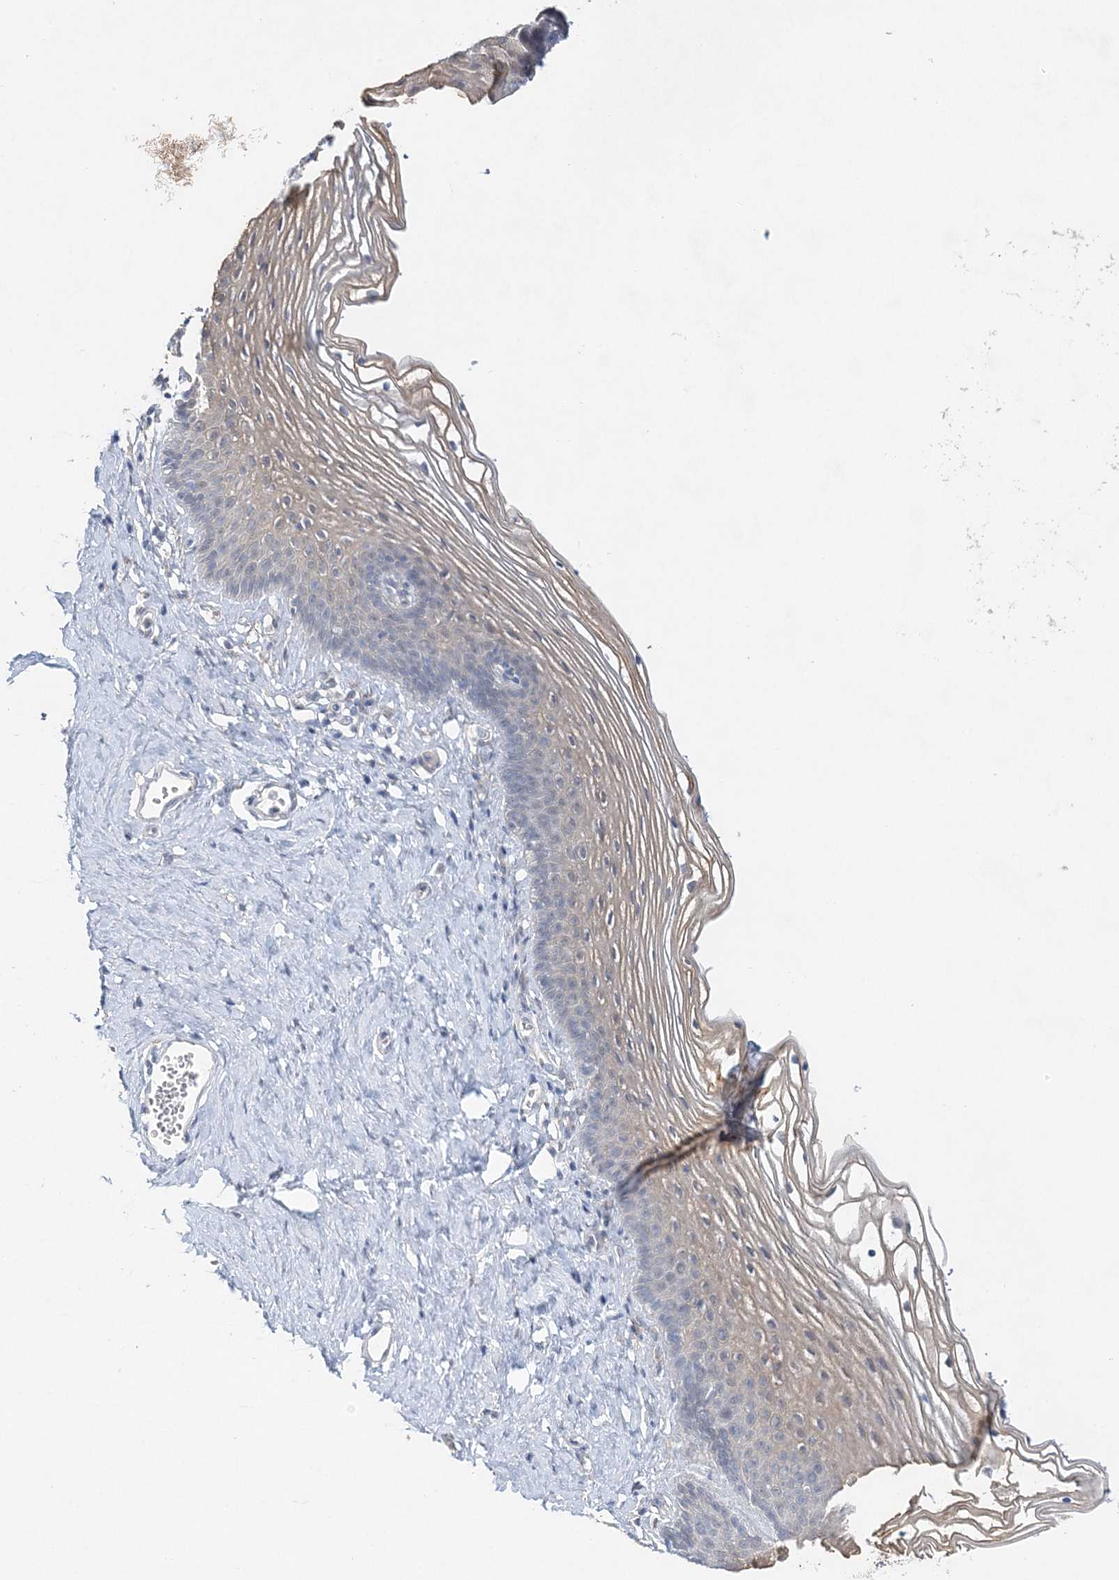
{"staining": {"intensity": "negative", "quantity": "none", "location": "none"}, "tissue": "vagina", "cell_type": "Squamous epithelial cells", "image_type": "normal", "snomed": [{"axis": "morphology", "description": "Normal tissue, NOS"}, {"axis": "topography", "description": "Vagina"}], "caption": "High power microscopy histopathology image of an immunohistochemistry (IHC) photomicrograph of unremarkable vagina, revealing no significant positivity in squamous epithelial cells.", "gene": "MAT2B", "patient": {"sex": "female", "age": 32}}